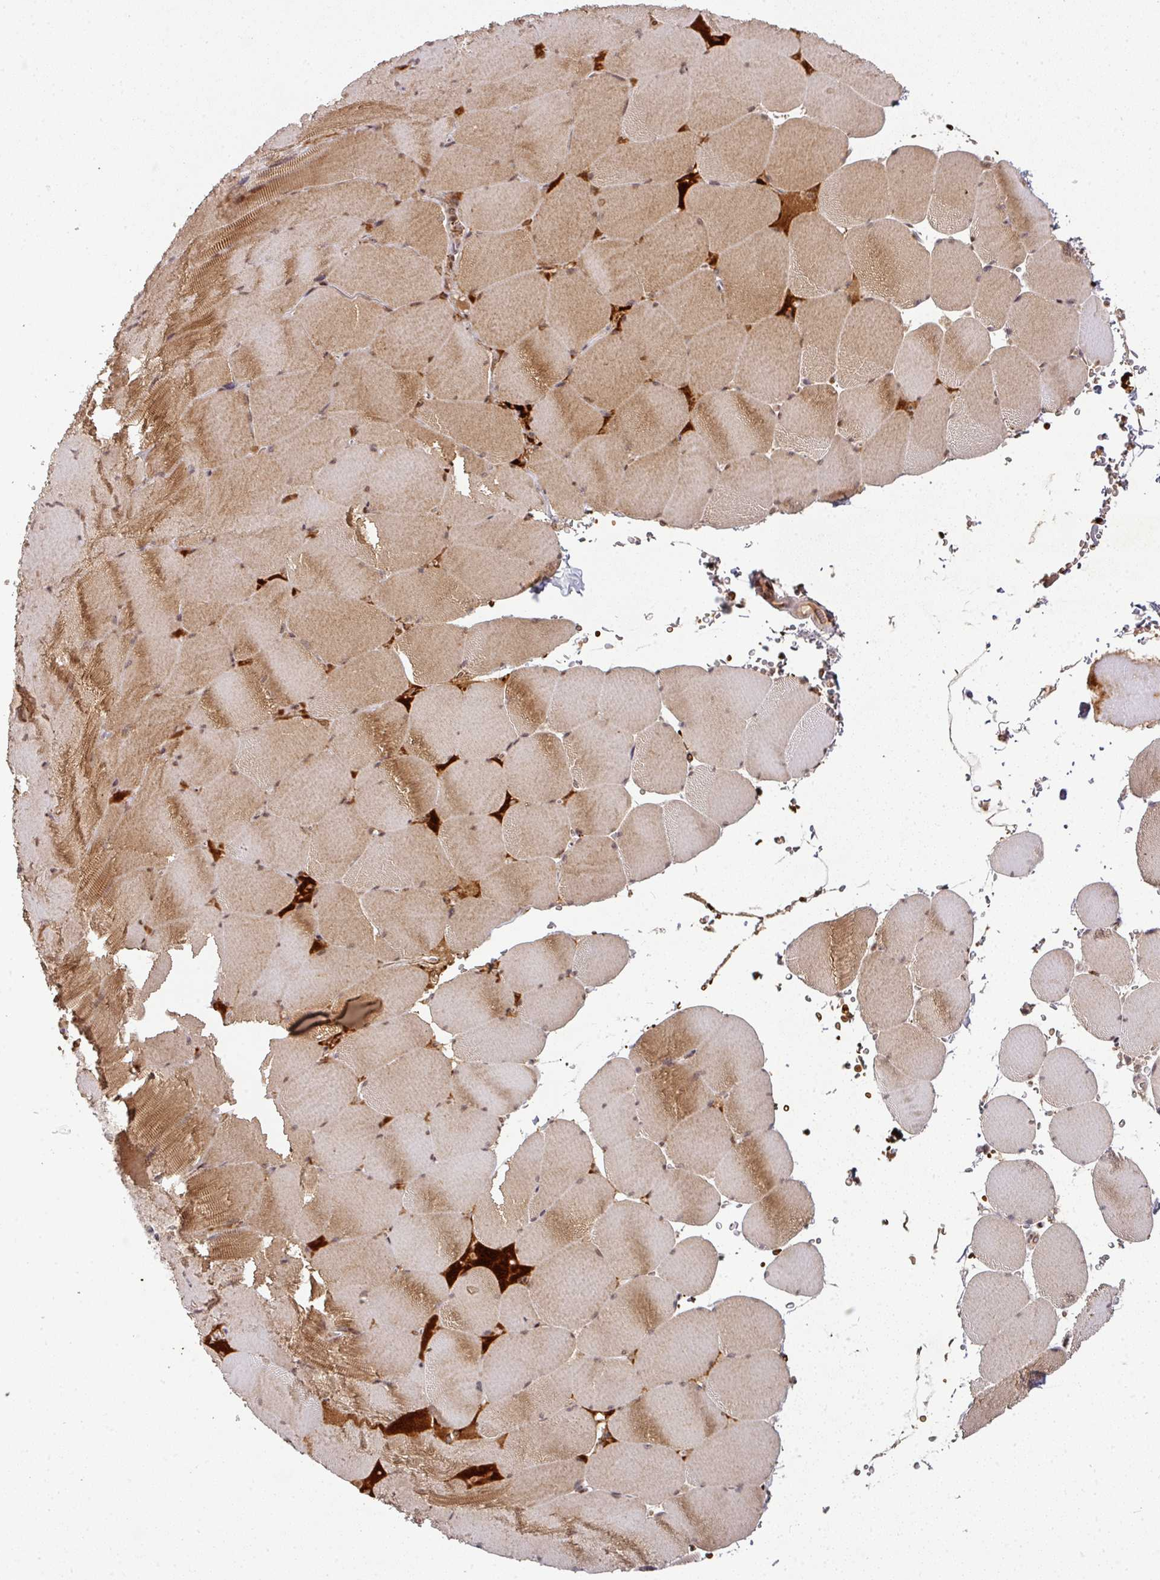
{"staining": {"intensity": "moderate", "quantity": "25%-75%", "location": "cytoplasmic/membranous"}, "tissue": "skeletal muscle", "cell_type": "Myocytes", "image_type": "normal", "snomed": [{"axis": "morphology", "description": "Normal tissue, NOS"}, {"axis": "topography", "description": "Skeletal muscle"}, {"axis": "topography", "description": "Head-Neck"}], "caption": "Protein expression analysis of benign skeletal muscle displays moderate cytoplasmic/membranous staining in approximately 25%-75% of myocytes.", "gene": "NEIL1", "patient": {"sex": "male", "age": 66}}